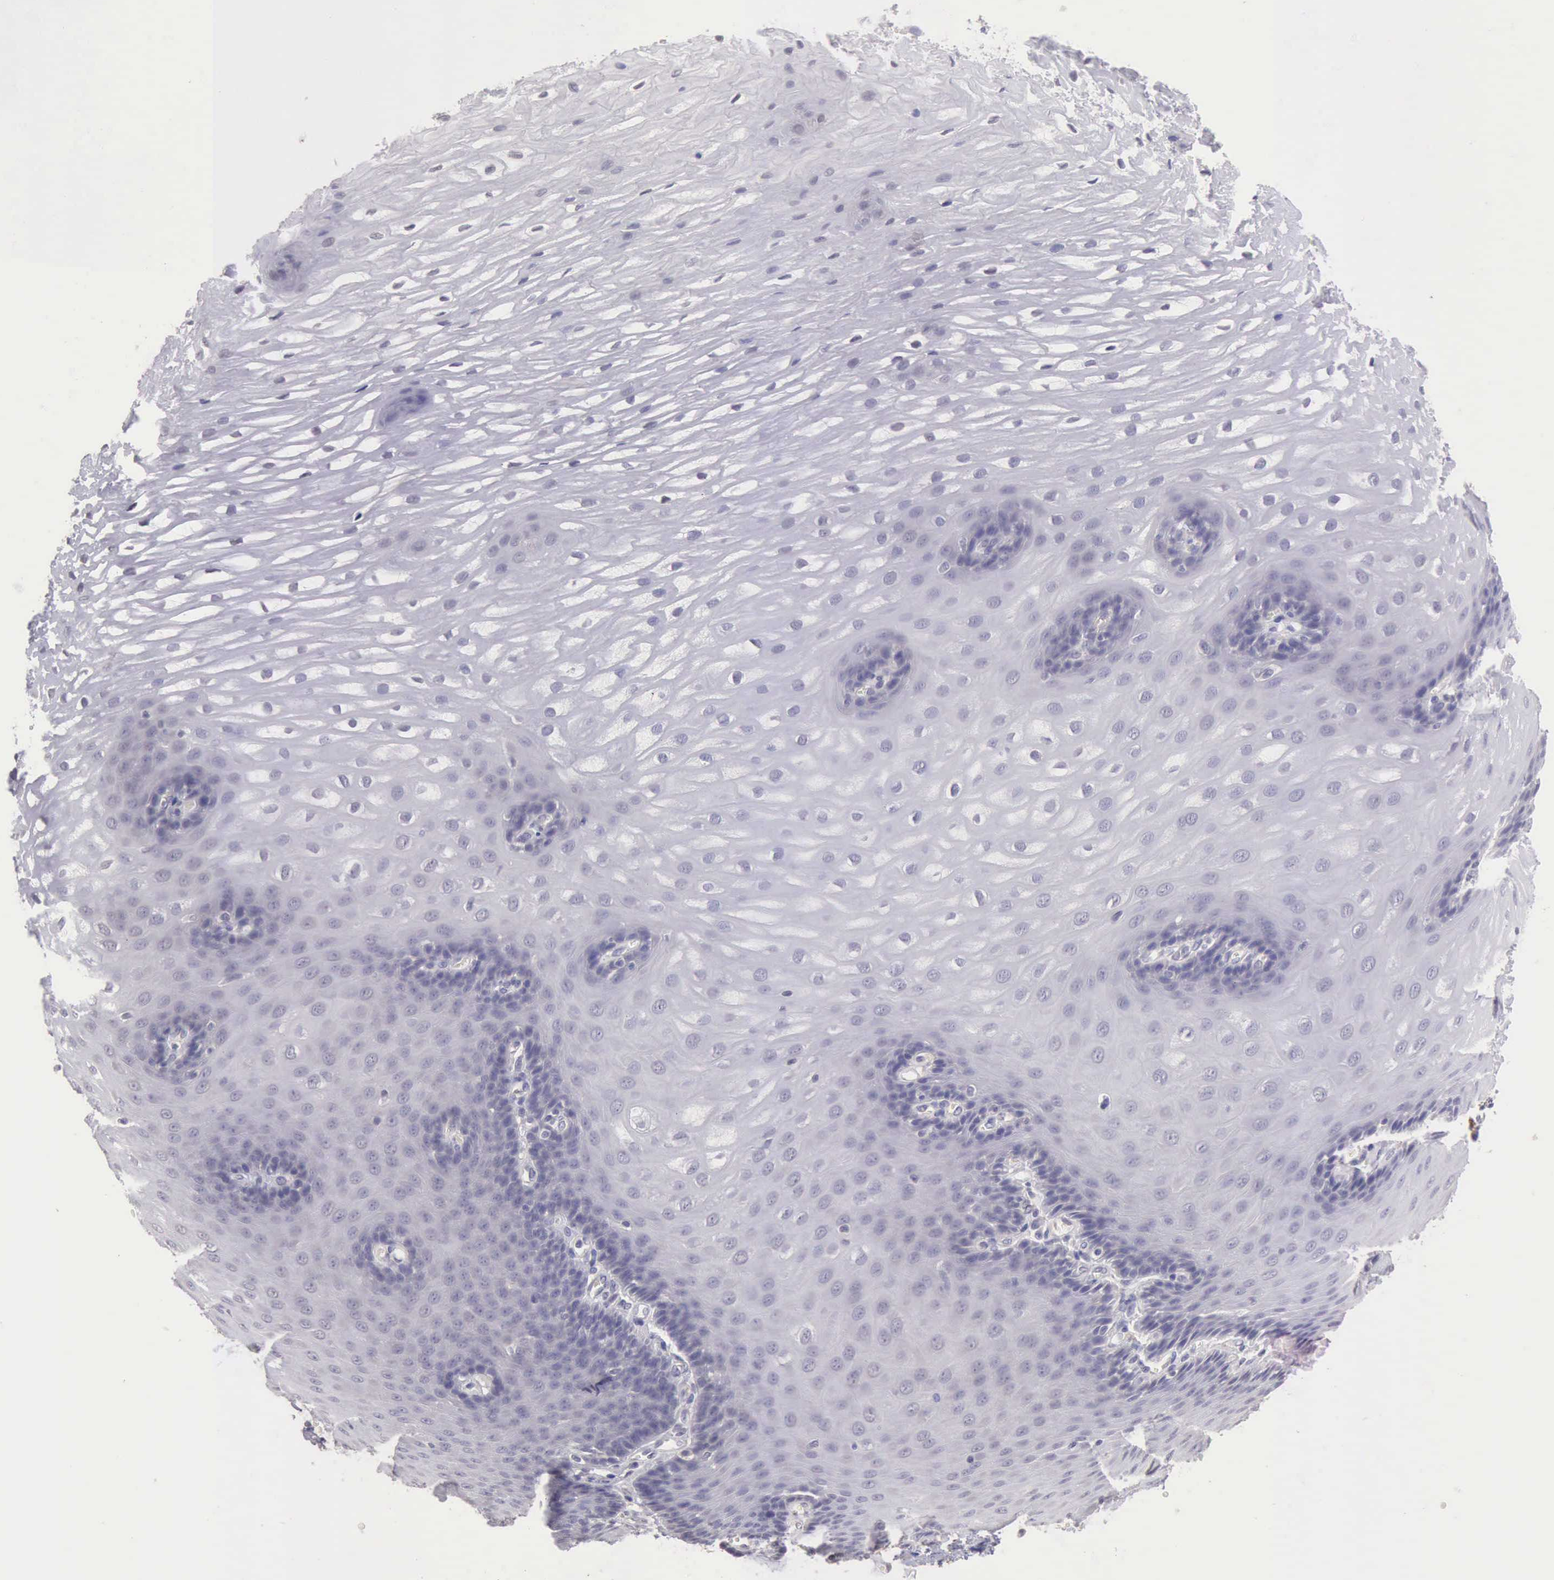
{"staining": {"intensity": "negative", "quantity": "none", "location": "none"}, "tissue": "esophagus", "cell_type": "Squamous epithelial cells", "image_type": "normal", "snomed": [{"axis": "morphology", "description": "Normal tissue, NOS"}, {"axis": "morphology", "description": "Adenocarcinoma, NOS"}, {"axis": "topography", "description": "Esophagus"}, {"axis": "topography", "description": "Stomach"}], "caption": "Image shows no protein staining in squamous epithelial cells of normal esophagus.", "gene": "KCND1", "patient": {"sex": "male", "age": 62}}